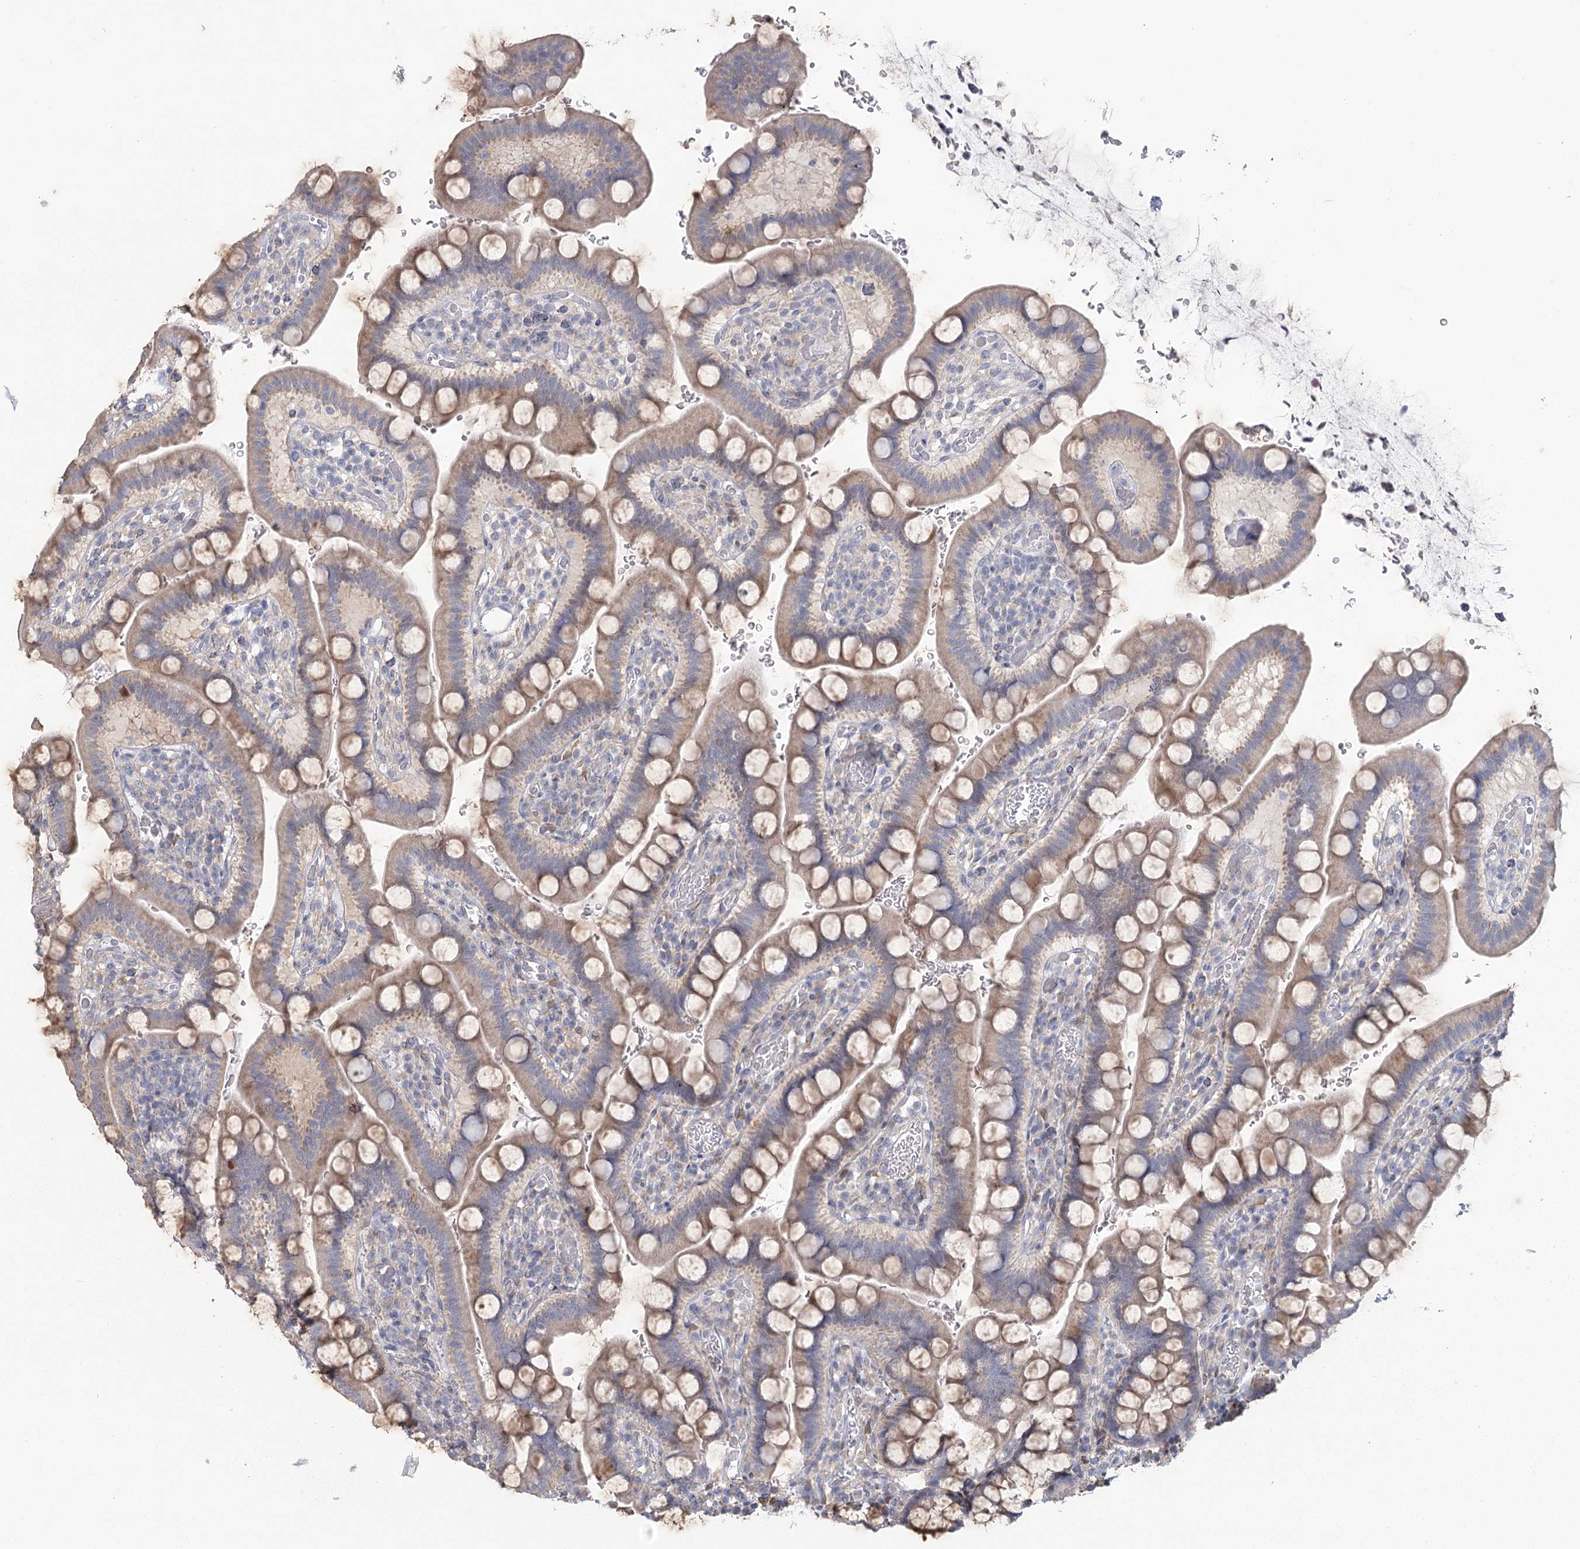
{"staining": {"intensity": "weak", "quantity": ">75%", "location": "cytoplasmic/membranous"}, "tissue": "small intestine", "cell_type": "Glandular cells", "image_type": "normal", "snomed": [{"axis": "morphology", "description": "Normal tissue, NOS"}, {"axis": "topography", "description": "Stomach, upper"}, {"axis": "topography", "description": "Stomach, lower"}, {"axis": "topography", "description": "Small intestine"}], "caption": "Small intestine stained with a protein marker demonstrates weak staining in glandular cells.", "gene": "CNTLN", "patient": {"sex": "male", "age": 68}}